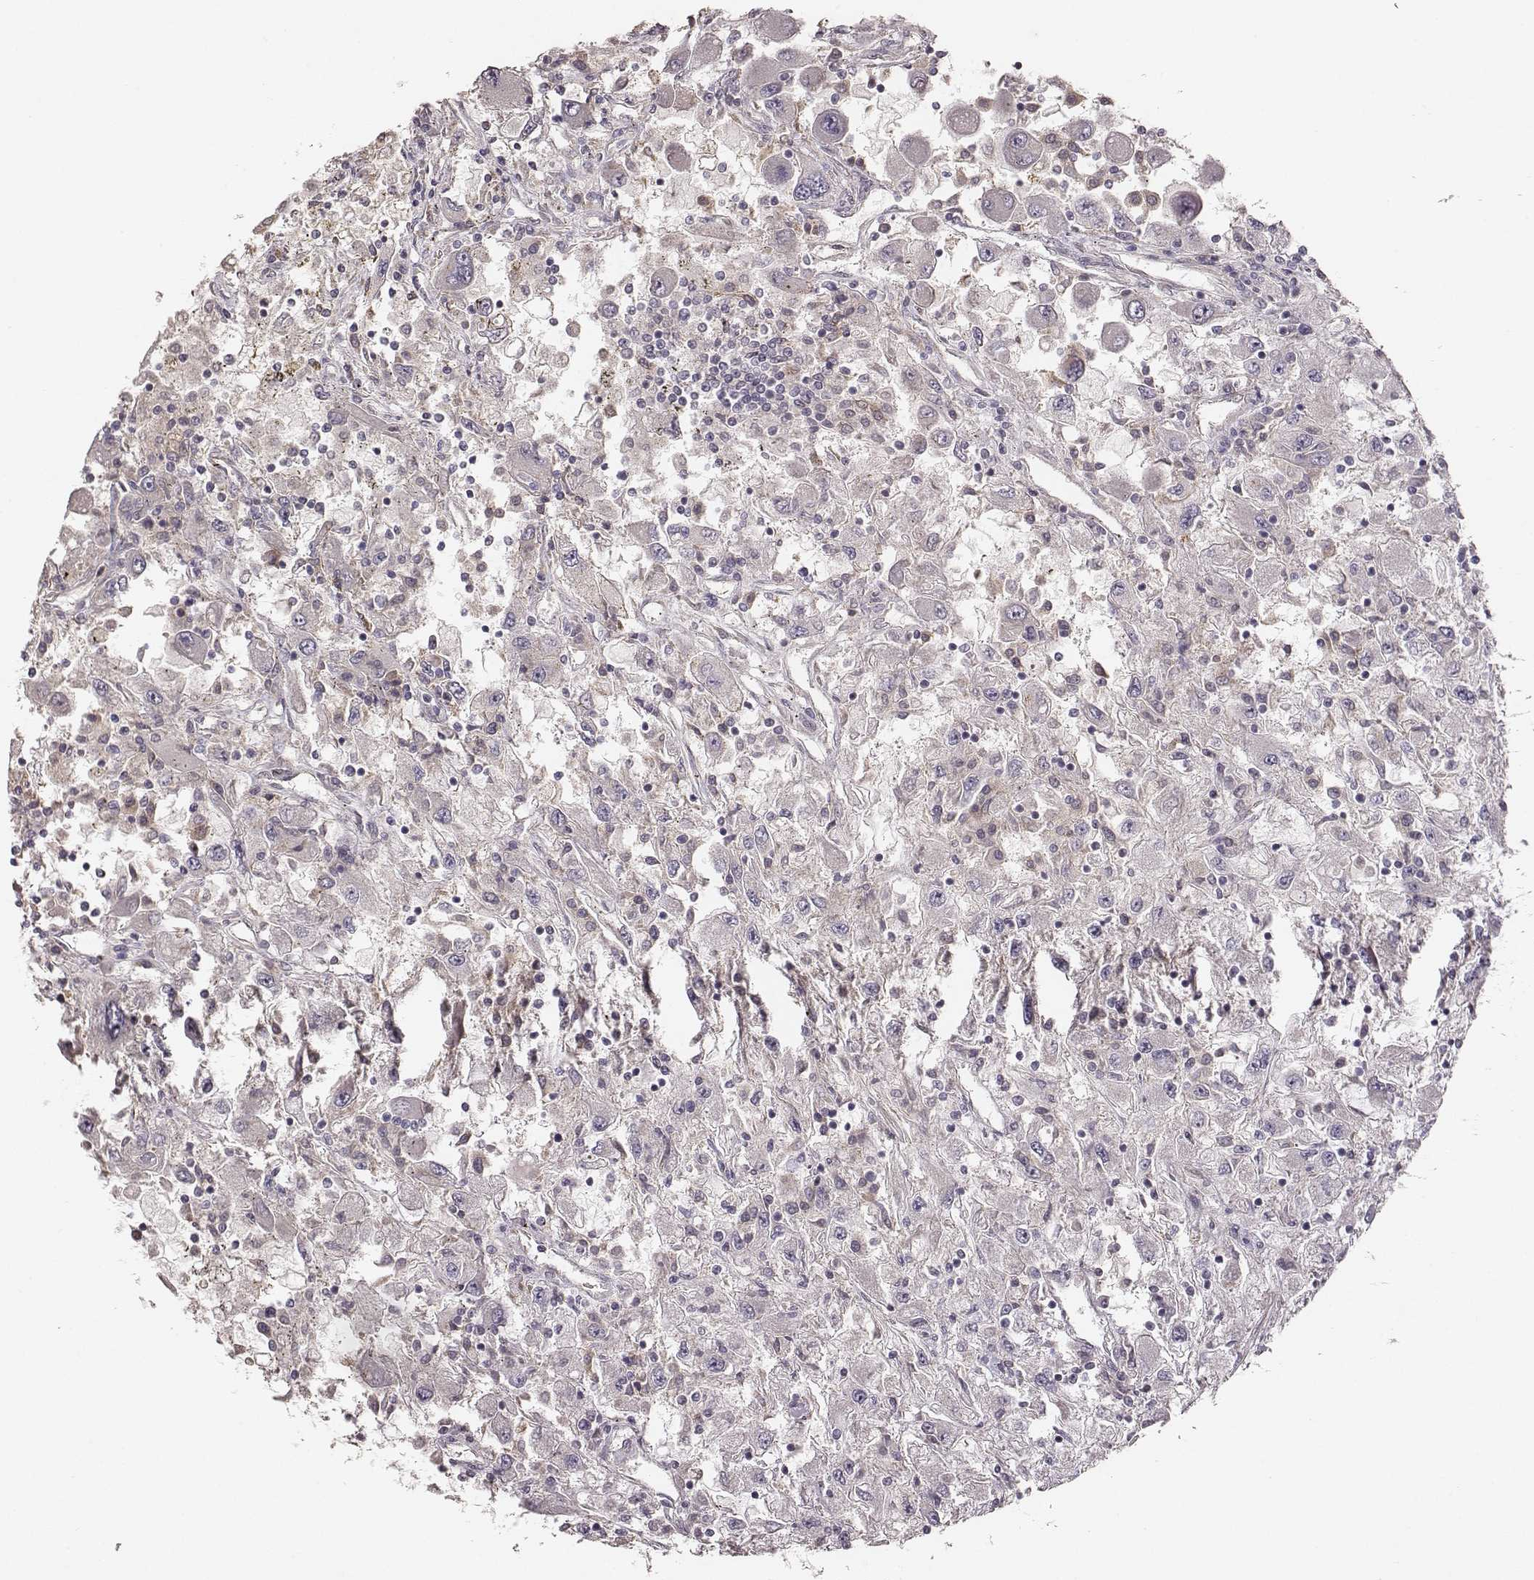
{"staining": {"intensity": "negative", "quantity": "none", "location": "none"}, "tissue": "renal cancer", "cell_type": "Tumor cells", "image_type": "cancer", "snomed": [{"axis": "morphology", "description": "Adenocarcinoma, NOS"}, {"axis": "topography", "description": "Kidney"}], "caption": "This is a histopathology image of immunohistochemistry staining of renal adenocarcinoma, which shows no expression in tumor cells.", "gene": "VPS26A", "patient": {"sex": "female", "age": 67}}